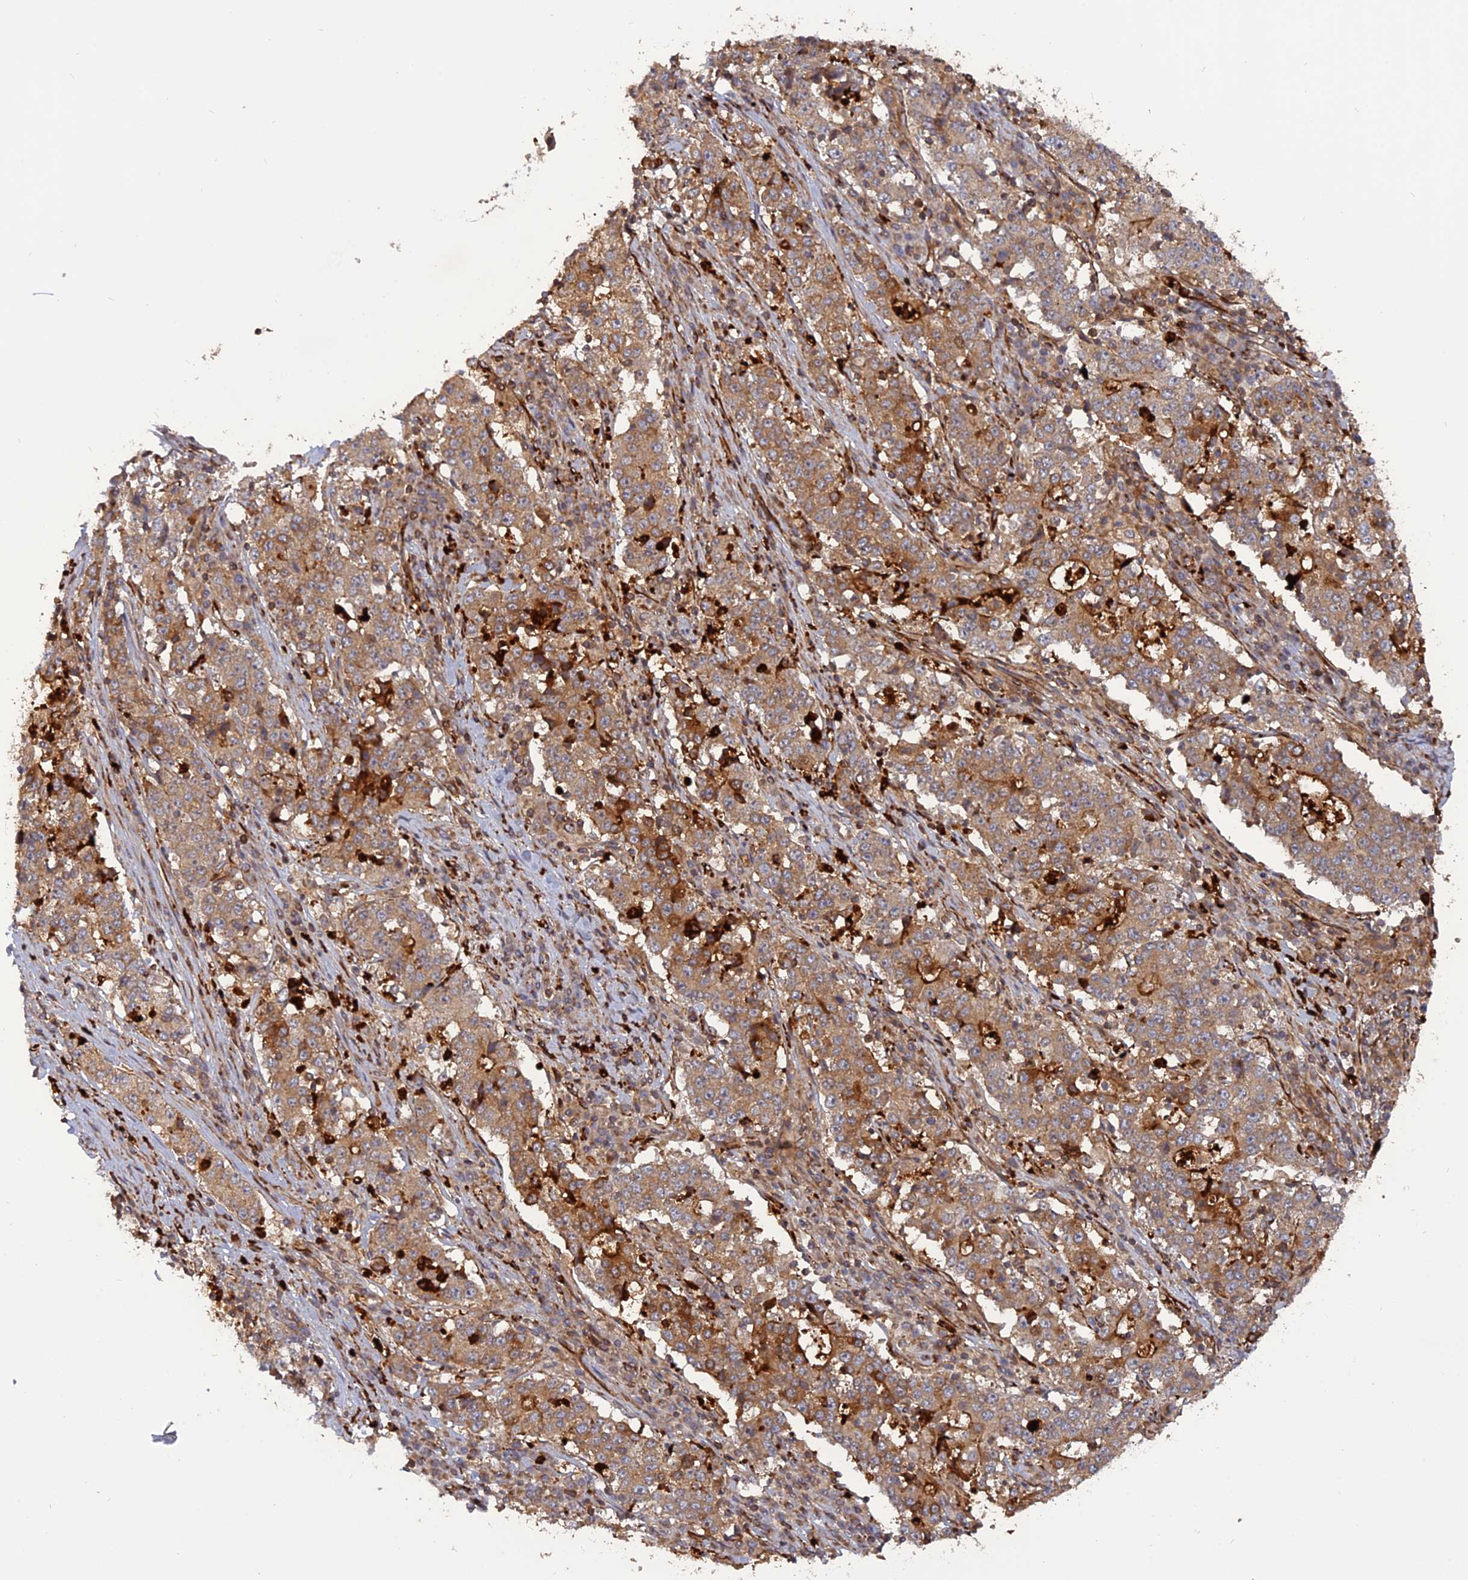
{"staining": {"intensity": "moderate", "quantity": ">75%", "location": "cytoplasmic/membranous"}, "tissue": "stomach cancer", "cell_type": "Tumor cells", "image_type": "cancer", "snomed": [{"axis": "morphology", "description": "Adenocarcinoma, NOS"}, {"axis": "topography", "description": "Stomach"}], "caption": "Stomach cancer (adenocarcinoma) was stained to show a protein in brown. There is medium levels of moderate cytoplasmic/membranous staining in approximately >75% of tumor cells. (DAB = brown stain, brightfield microscopy at high magnification).", "gene": "PHLDB3", "patient": {"sex": "male", "age": 59}}